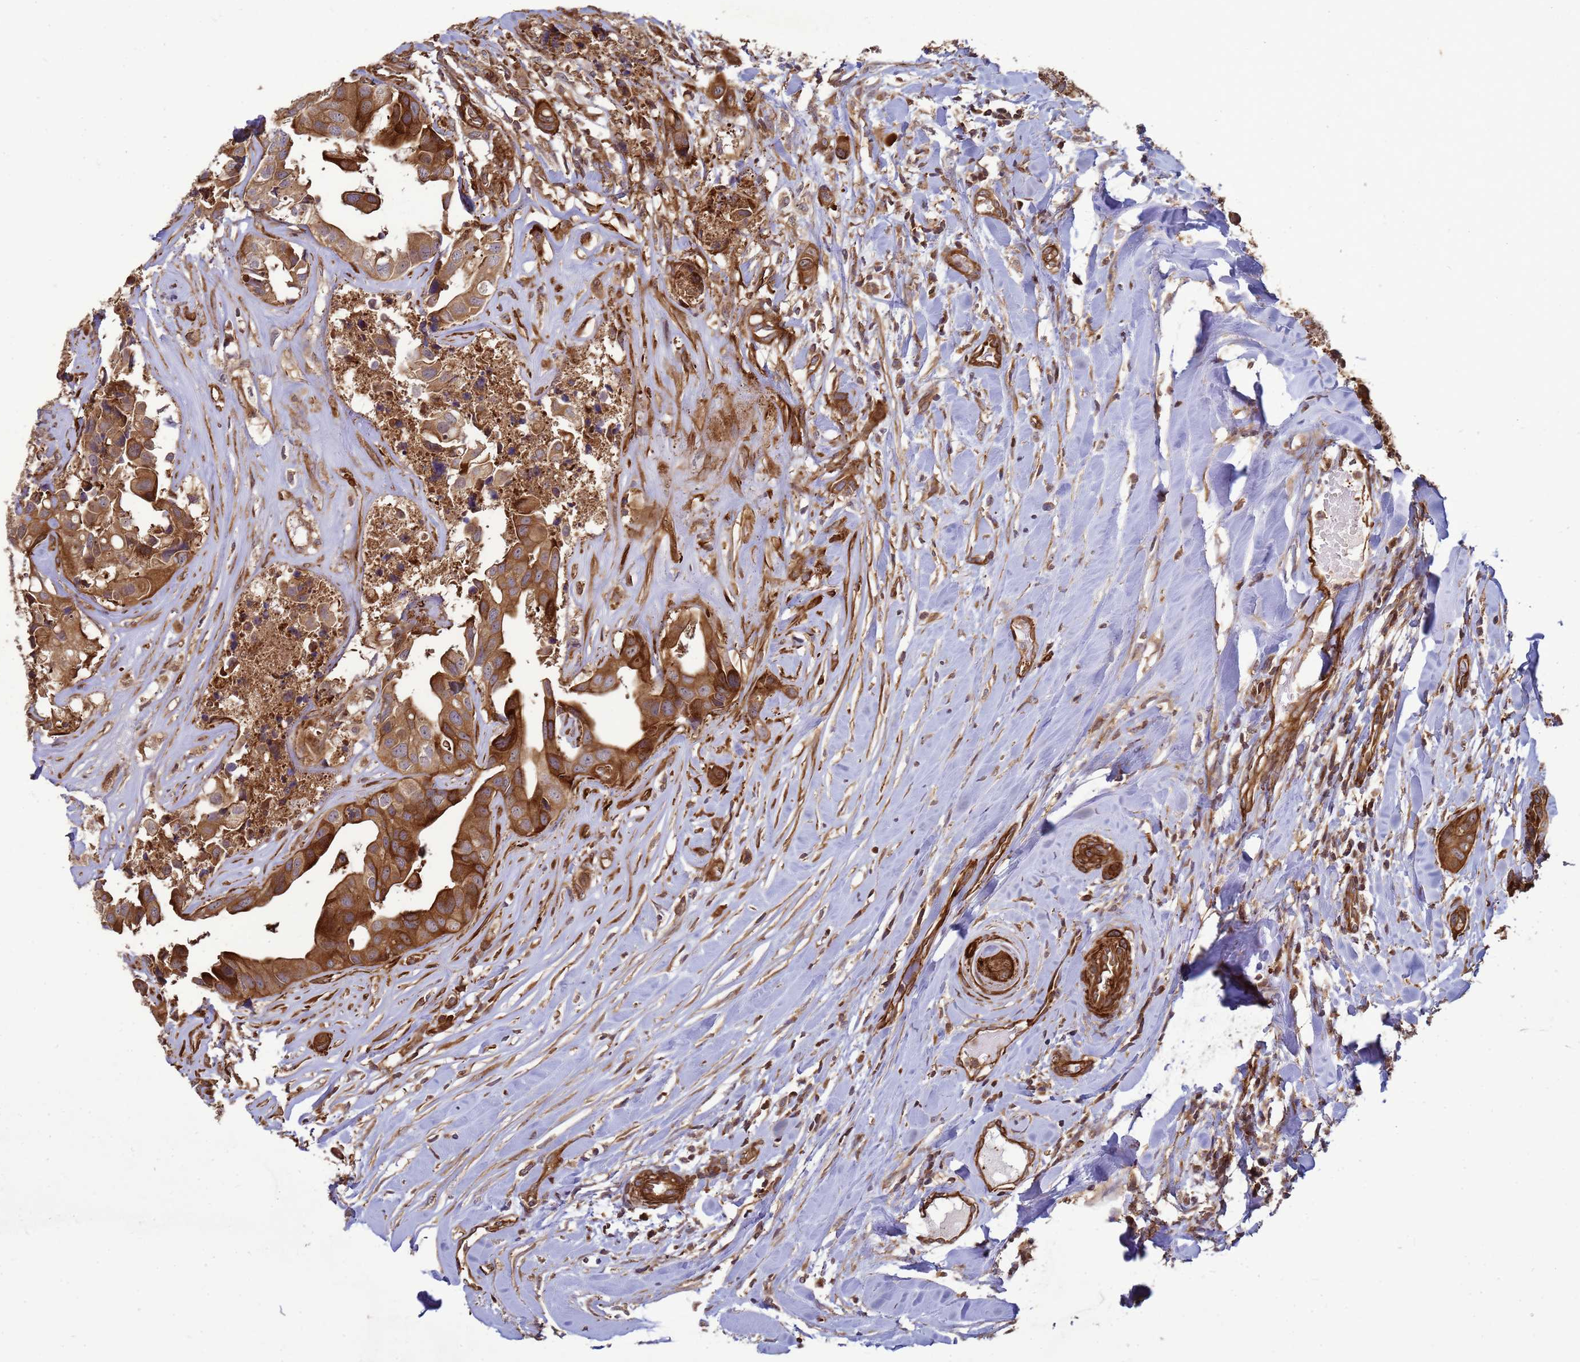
{"staining": {"intensity": "strong", "quantity": ">75%", "location": "cytoplasmic/membranous"}, "tissue": "head and neck cancer", "cell_type": "Tumor cells", "image_type": "cancer", "snomed": [{"axis": "morphology", "description": "Adenocarcinoma, NOS"}, {"axis": "morphology", "description": "Adenocarcinoma, metastatic, NOS"}, {"axis": "topography", "description": "Head-Neck"}], "caption": "About >75% of tumor cells in metastatic adenocarcinoma (head and neck) show strong cytoplasmic/membranous protein positivity as visualized by brown immunohistochemical staining.", "gene": "CNOT1", "patient": {"sex": "male", "age": 75}}